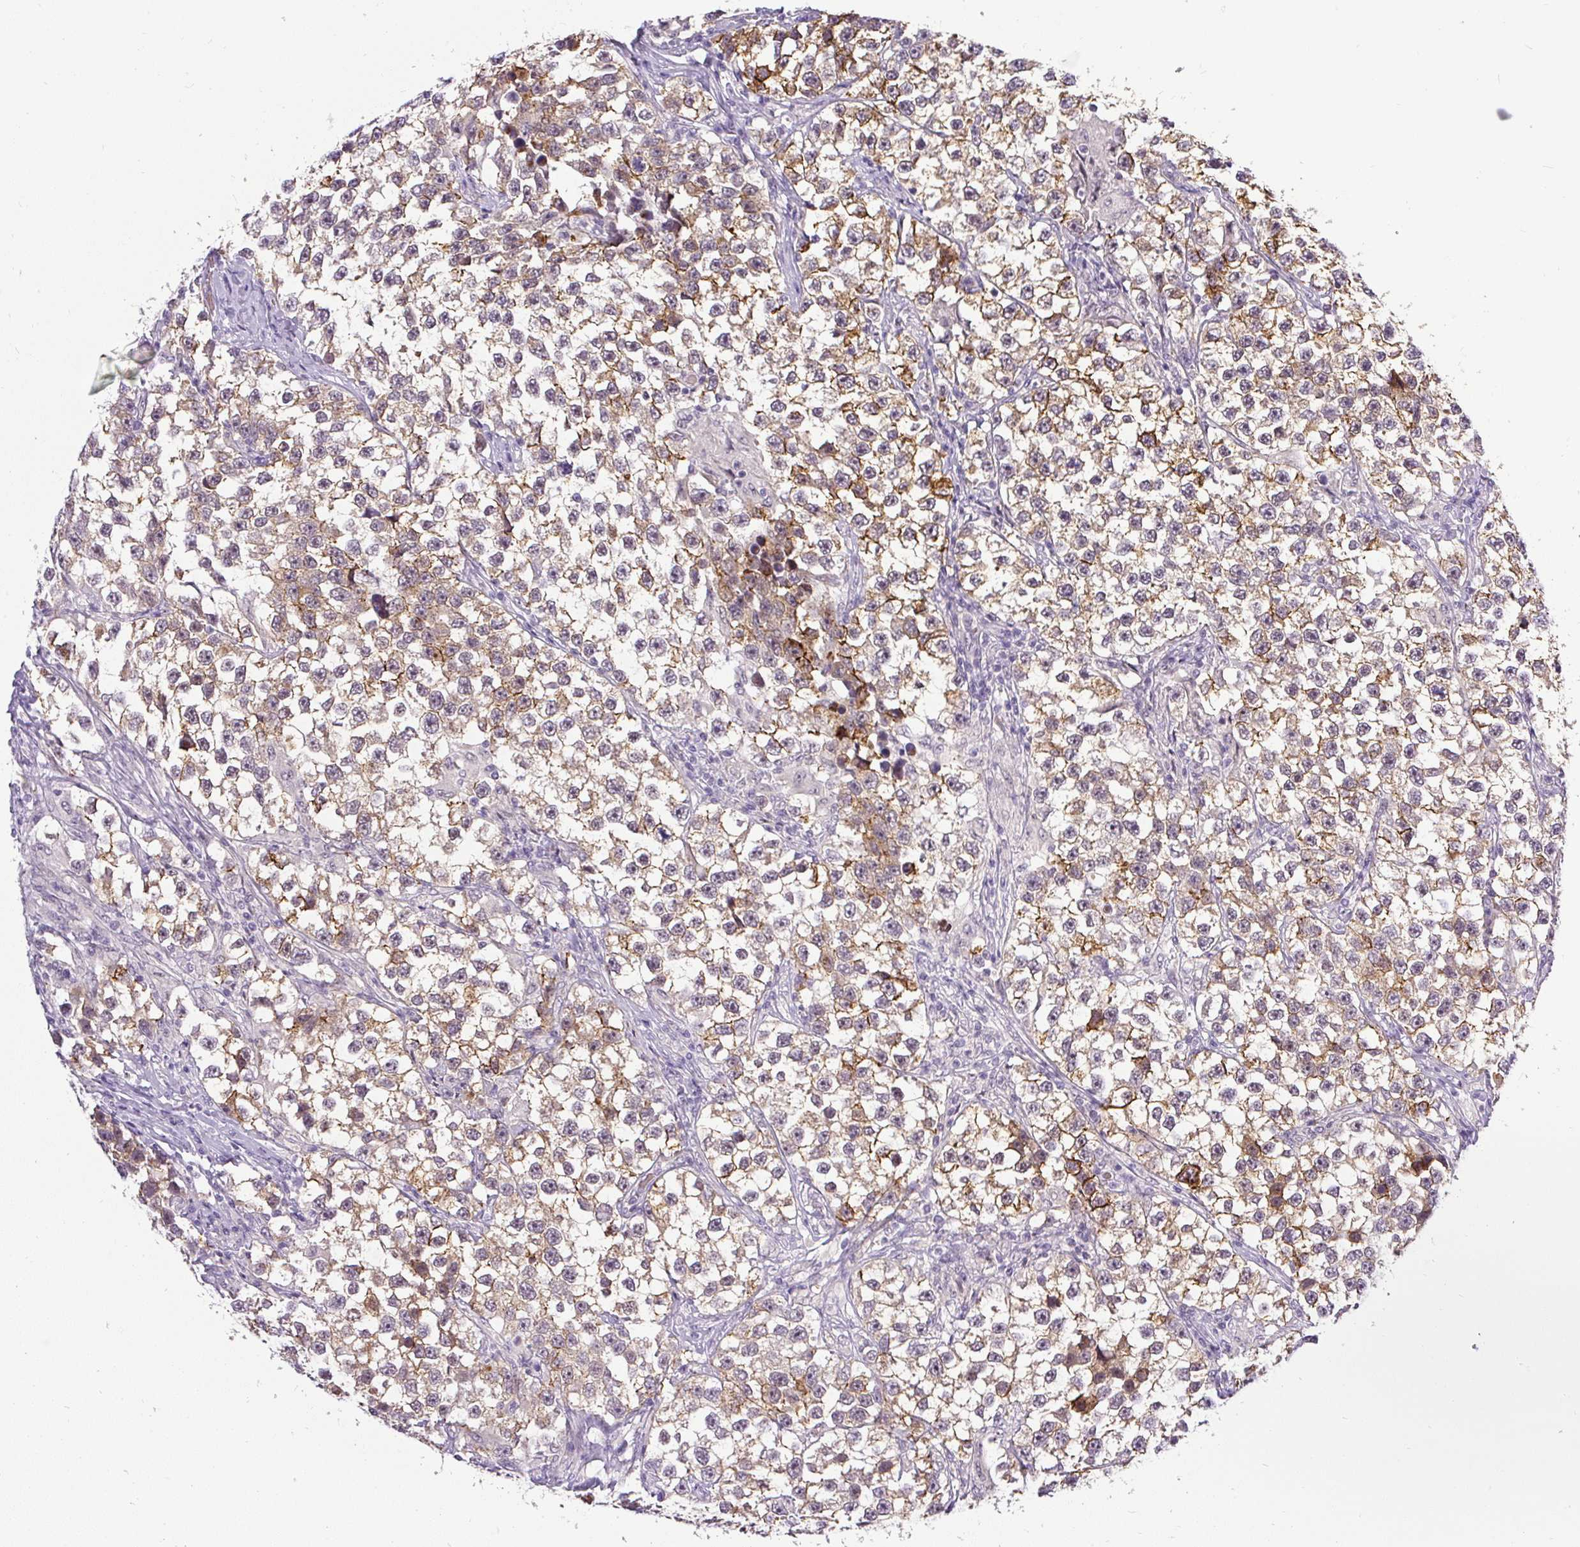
{"staining": {"intensity": "weak", "quantity": ">75%", "location": "cytoplasmic/membranous"}, "tissue": "testis cancer", "cell_type": "Tumor cells", "image_type": "cancer", "snomed": [{"axis": "morphology", "description": "Seminoma, NOS"}, {"axis": "topography", "description": "Testis"}], "caption": "Testis cancer stained with DAB (3,3'-diaminobenzidine) immunohistochemistry (IHC) shows low levels of weak cytoplasmic/membranous positivity in about >75% of tumor cells.", "gene": "FAM117B", "patient": {"sex": "male", "age": 46}}